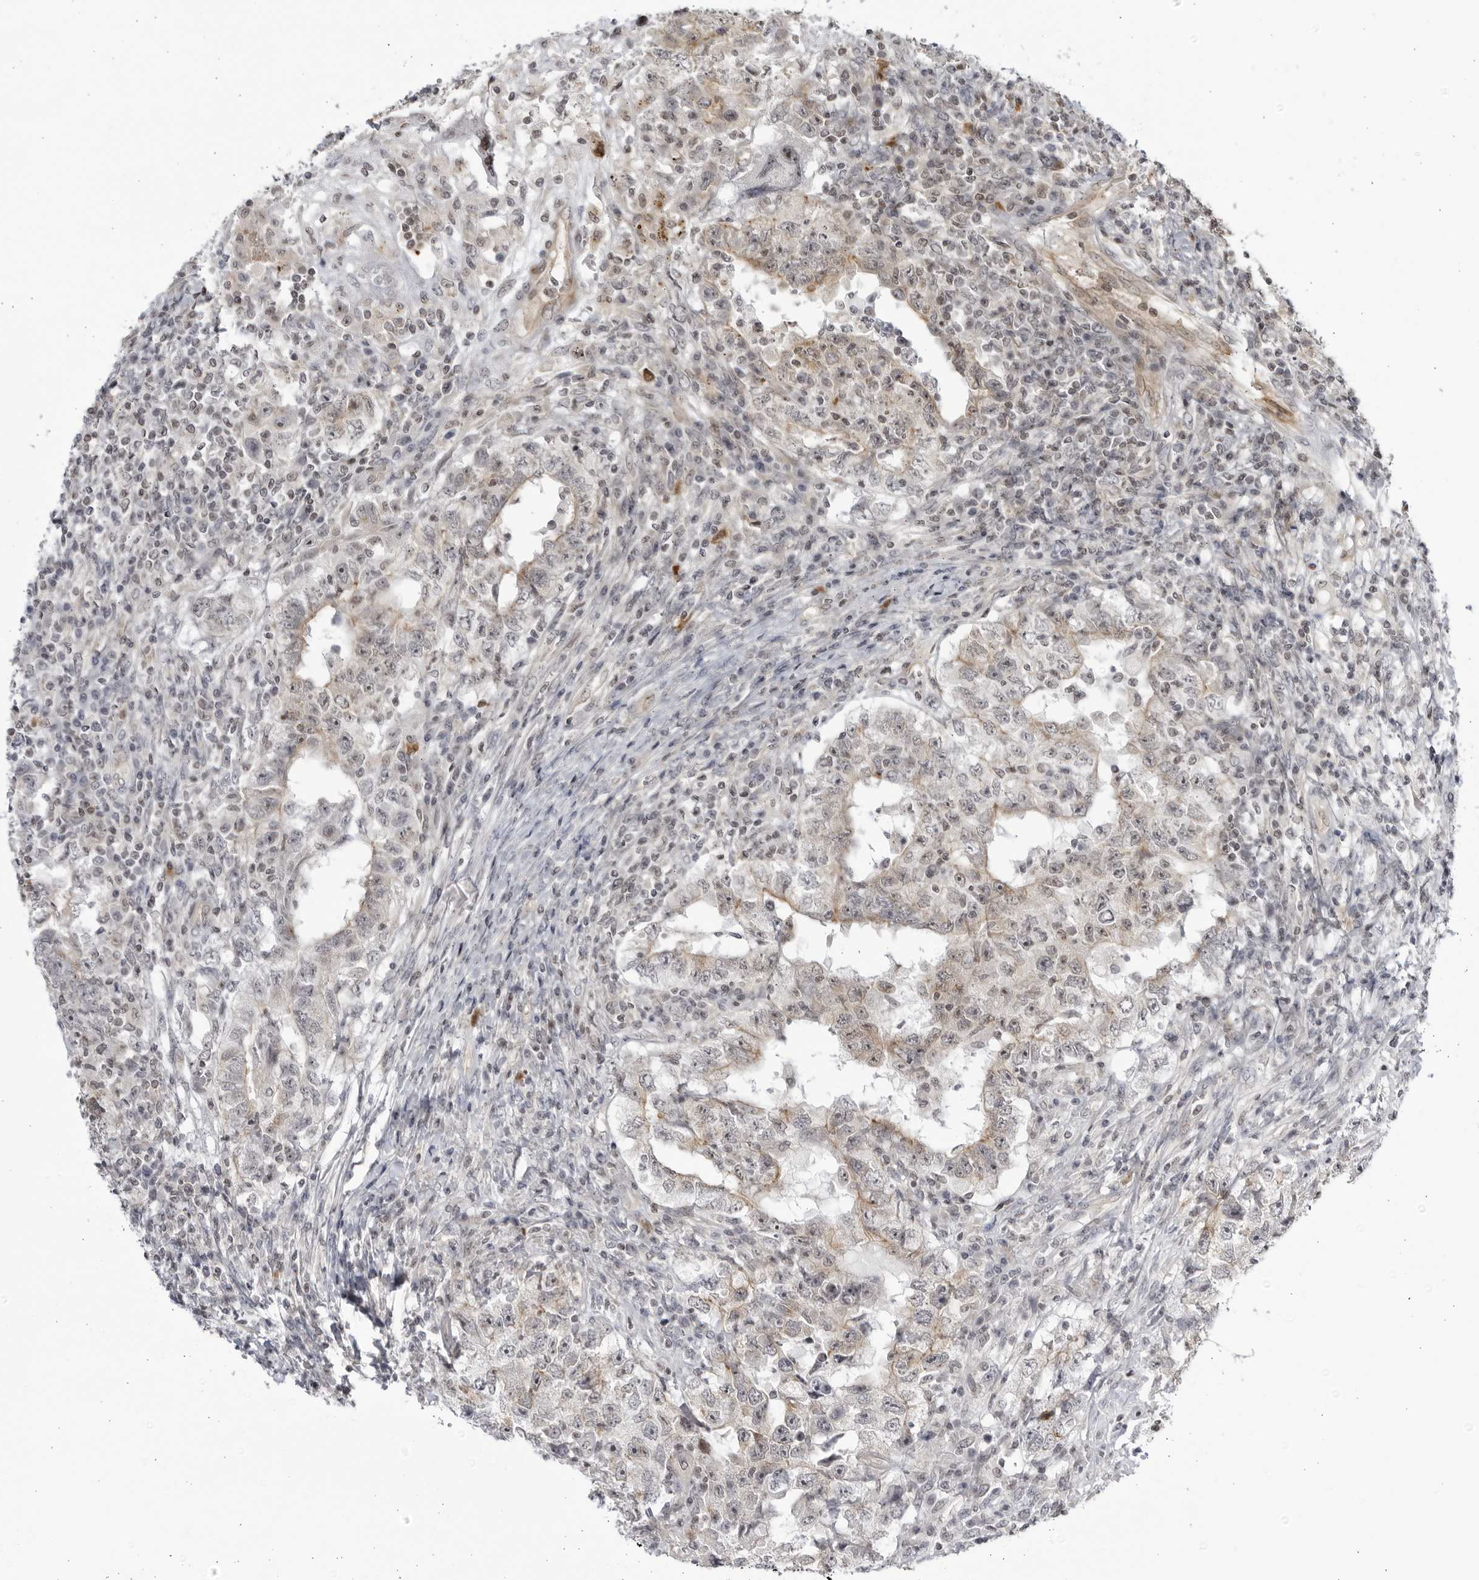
{"staining": {"intensity": "weak", "quantity": ">75%", "location": "nuclear"}, "tissue": "testis cancer", "cell_type": "Tumor cells", "image_type": "cancer", "snomed": [{"axis": "morphology", "description": "Carcinoma, Embryonal, NOS"}, {"axis": "topography", "description": "Testis"}], "caption": "A low amount of weak nuclear positivity is appreciated in approximately >75% of tumor cells in testis embryonal carcinoma tissue. Immunohistochemistry stains the protein of interest in brown and the nuclei are stained blue.", "gene": "CNBD1", "patient": {"sex": "male", "age": 26}}